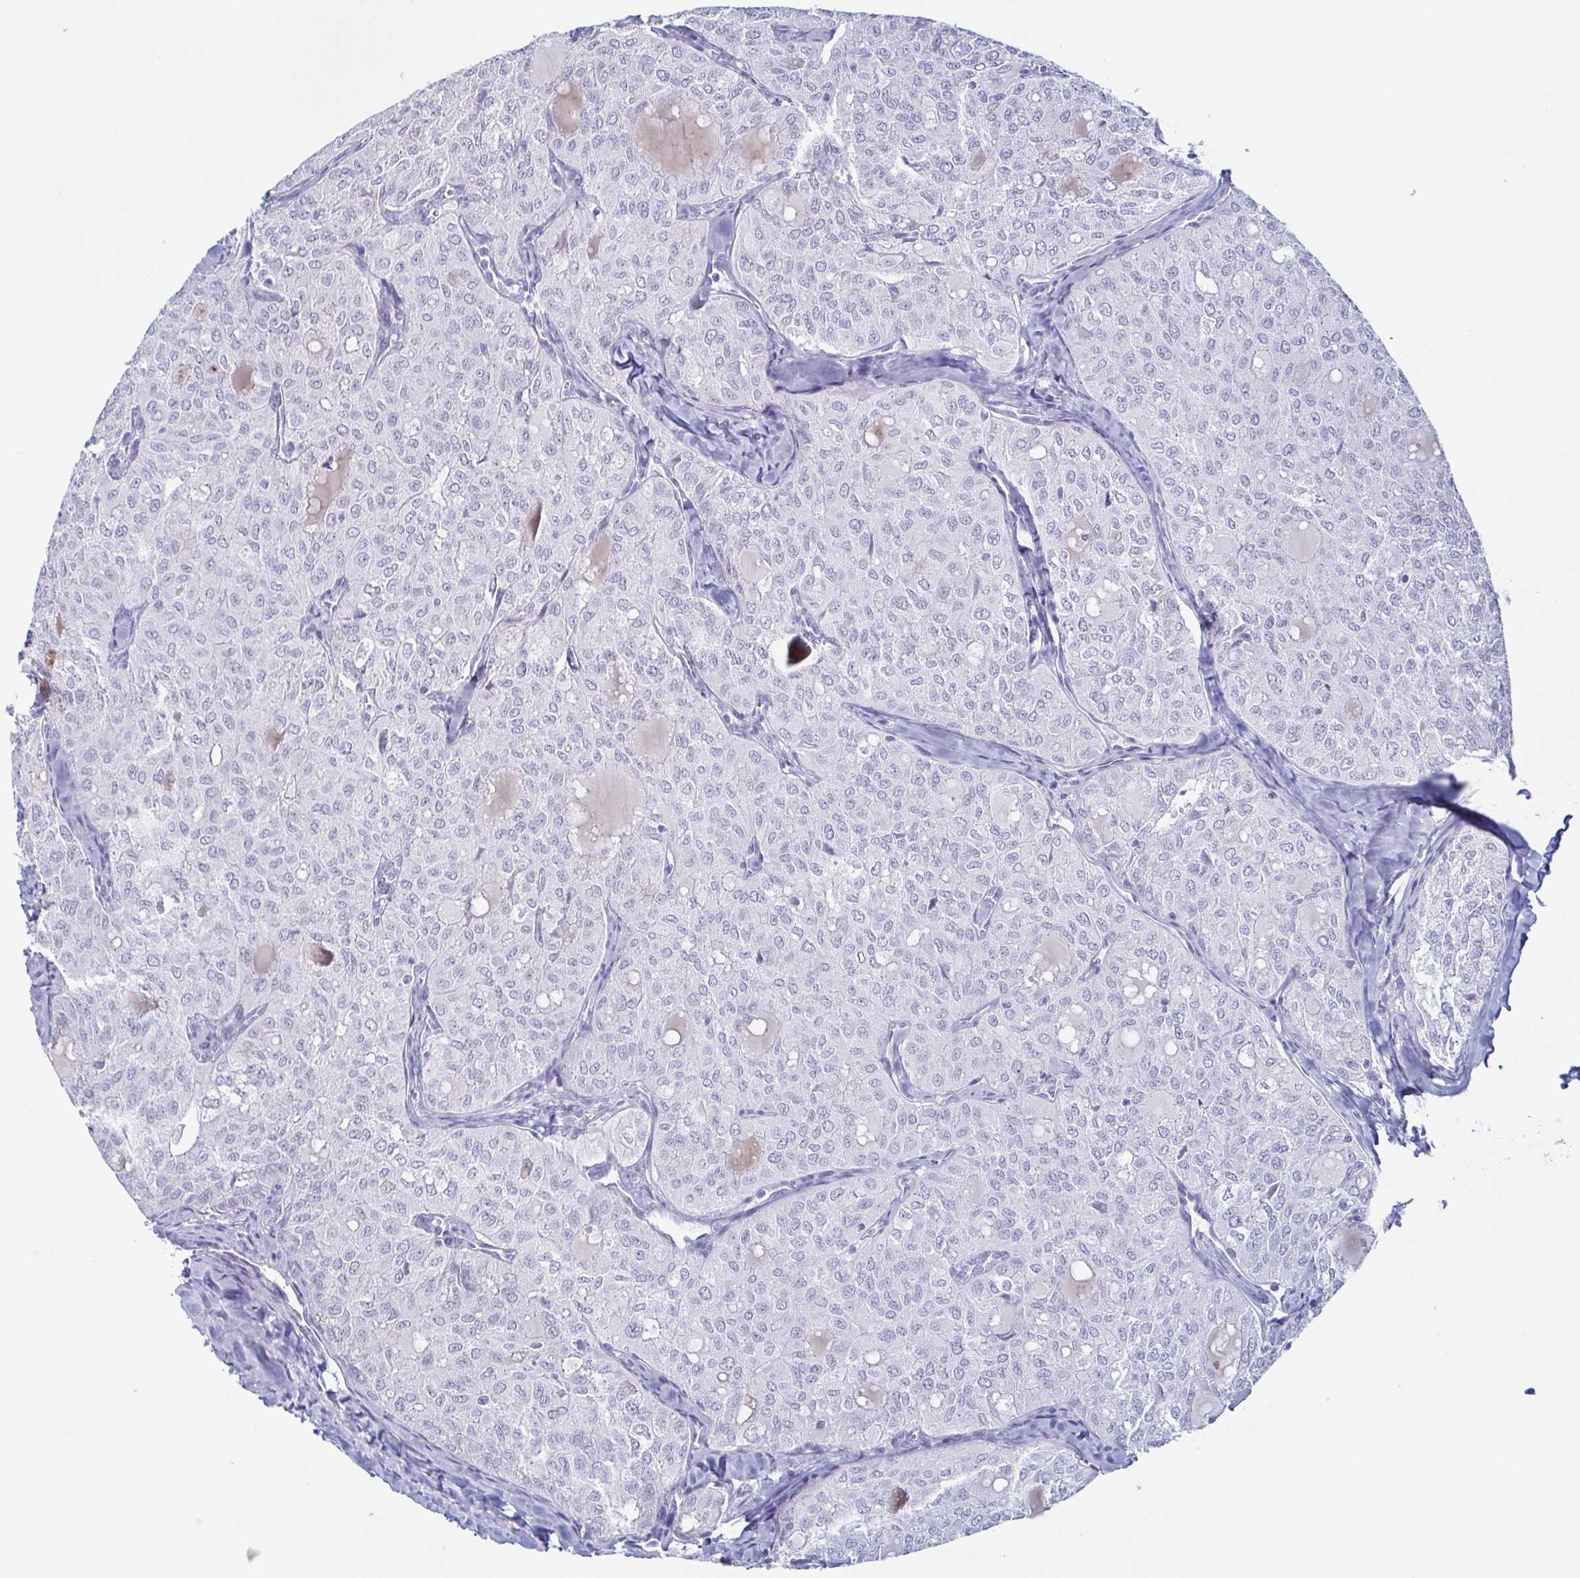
{"staining": {"intensity": "negative", "quantity": "none", "location": "none"}, "tissue": "thyroid cancer", "cell_type": "Tumor cells", "image_type": "cancer", "snomed": [{"axis": "morphology", "description": "Follicular adenoma carcinoma, NOS"}, {"axis": "topography", "description": "Thyroid gland"}], "caption": "Immunohistochemical staining of thyroid cancer exhibits no significant staining in tumor cells.", "gene": "REG4", "patient": {"sex": "male", "age": 75}}